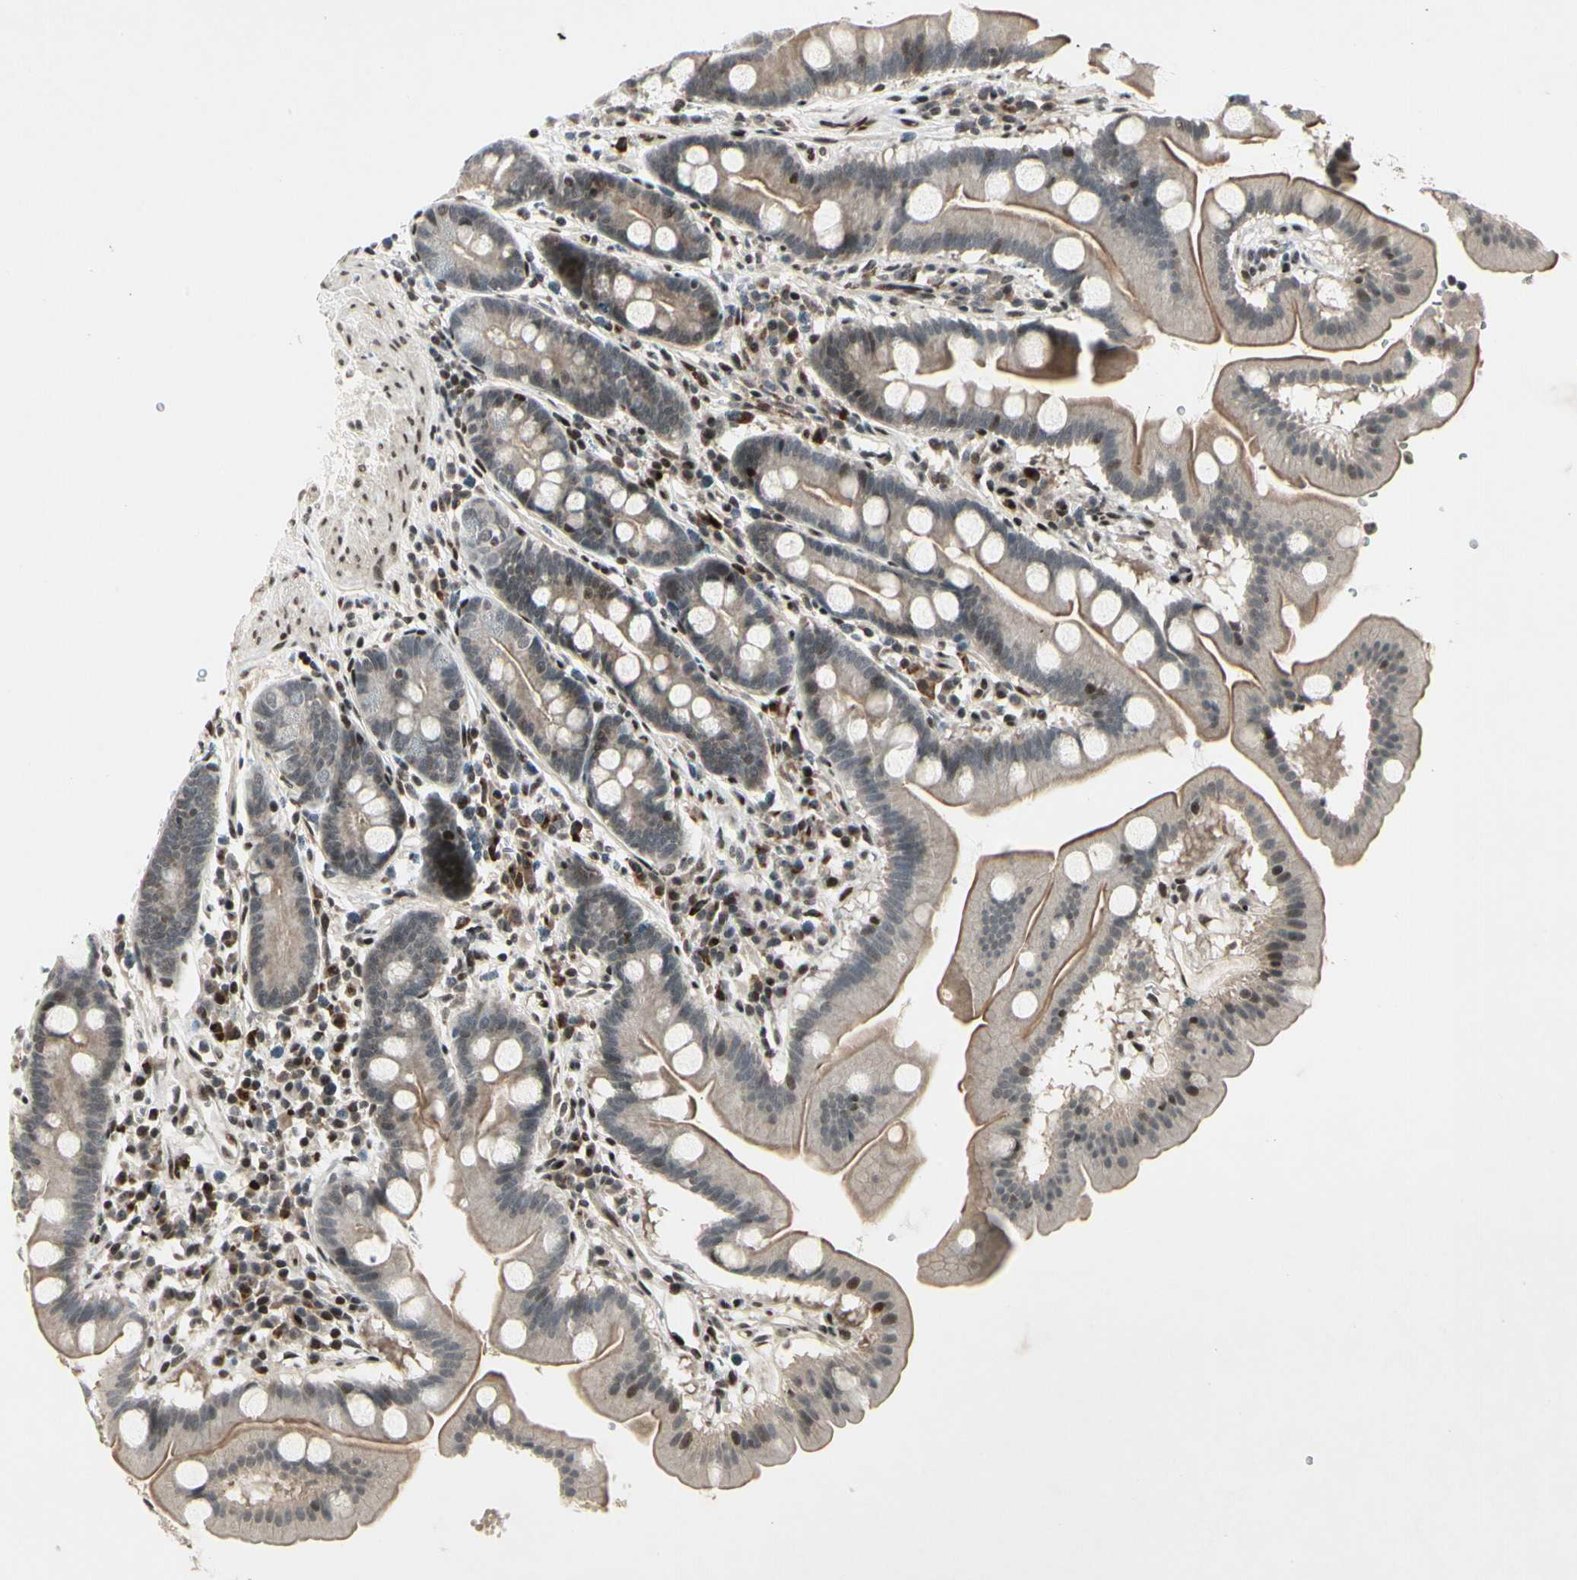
{"staining": {"intensity": "strong", "quantity": "25%-75%", "location": "cytoplasmic/membranous"}, "tissue": "duodenum", "cell_type": "Glandular cells", "image_type": "normal", "snomed": [{"axis": "morphology", "description": "Normal tissue, NOS"}, {"axis": "topography", "description": "Duodenum"}], "caption": "High-power microscopy captured an immunohistochemistry image of unremarkable duodenum, revealing strong cytoplasmic/membranous positivity in about 25%-75% of glandular cells. The protein is shown in brown color, while the nuclei are stained blue.", "gene": "FOXJ2", "patient": {"sex": "male", "age": 50}}